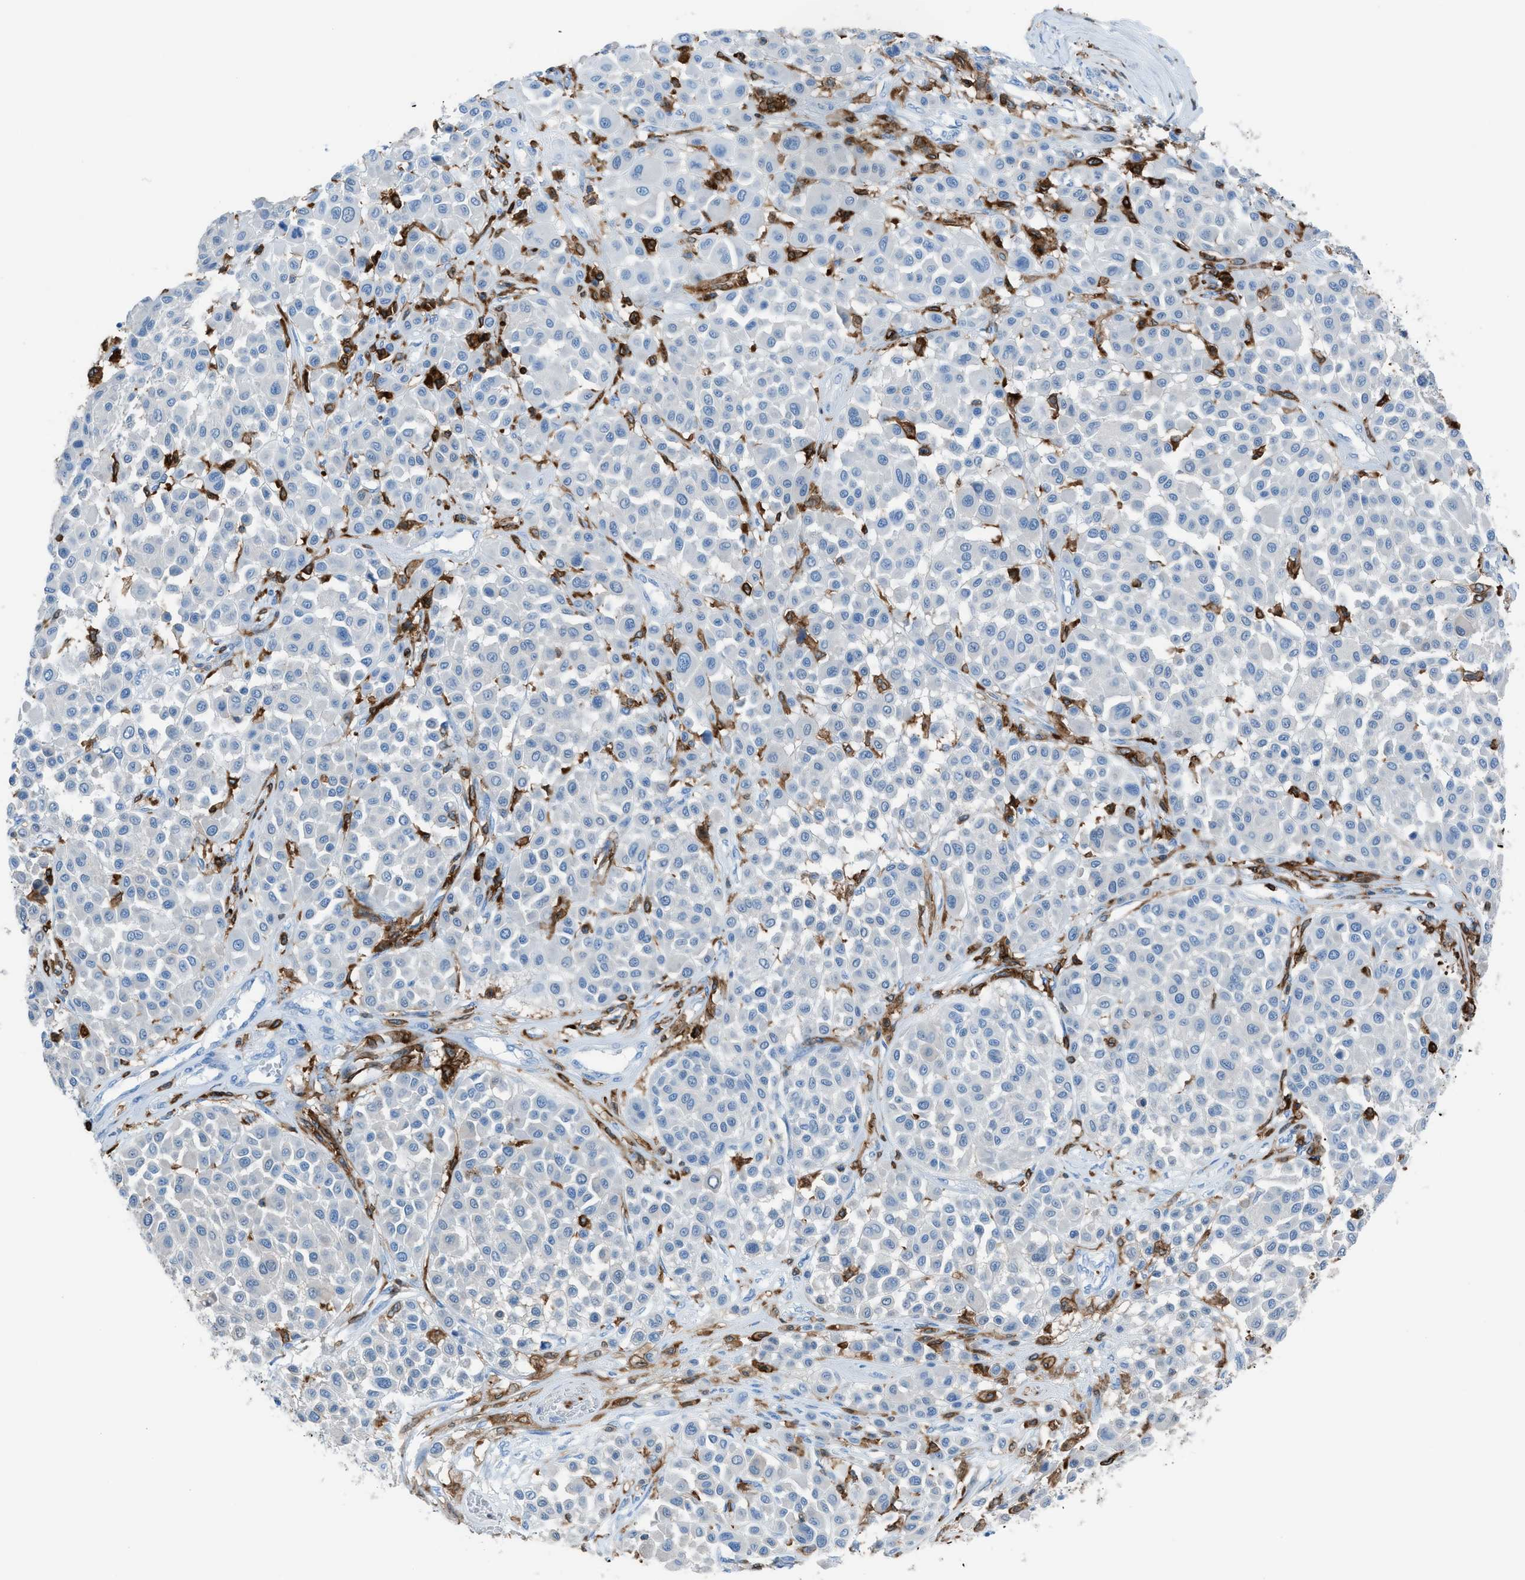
{"staining": {"intensity": "negative", "quantity": "none", "location": "none"}, "tissue": "melanoma", "cell_type": "Tumor cells", "image_type": "cancer", "snomed": [{"axis": "morphology", "description": "Malignant melanoma, Metastatic site"}, {"axis": "topography", "description": "Soft tissue"}], "caption": "Immunohistochemistry of melanoma shows no staining in tumor cells.", "gene": "ITGB2", "patient": {"sex": "male", "age": 41}}